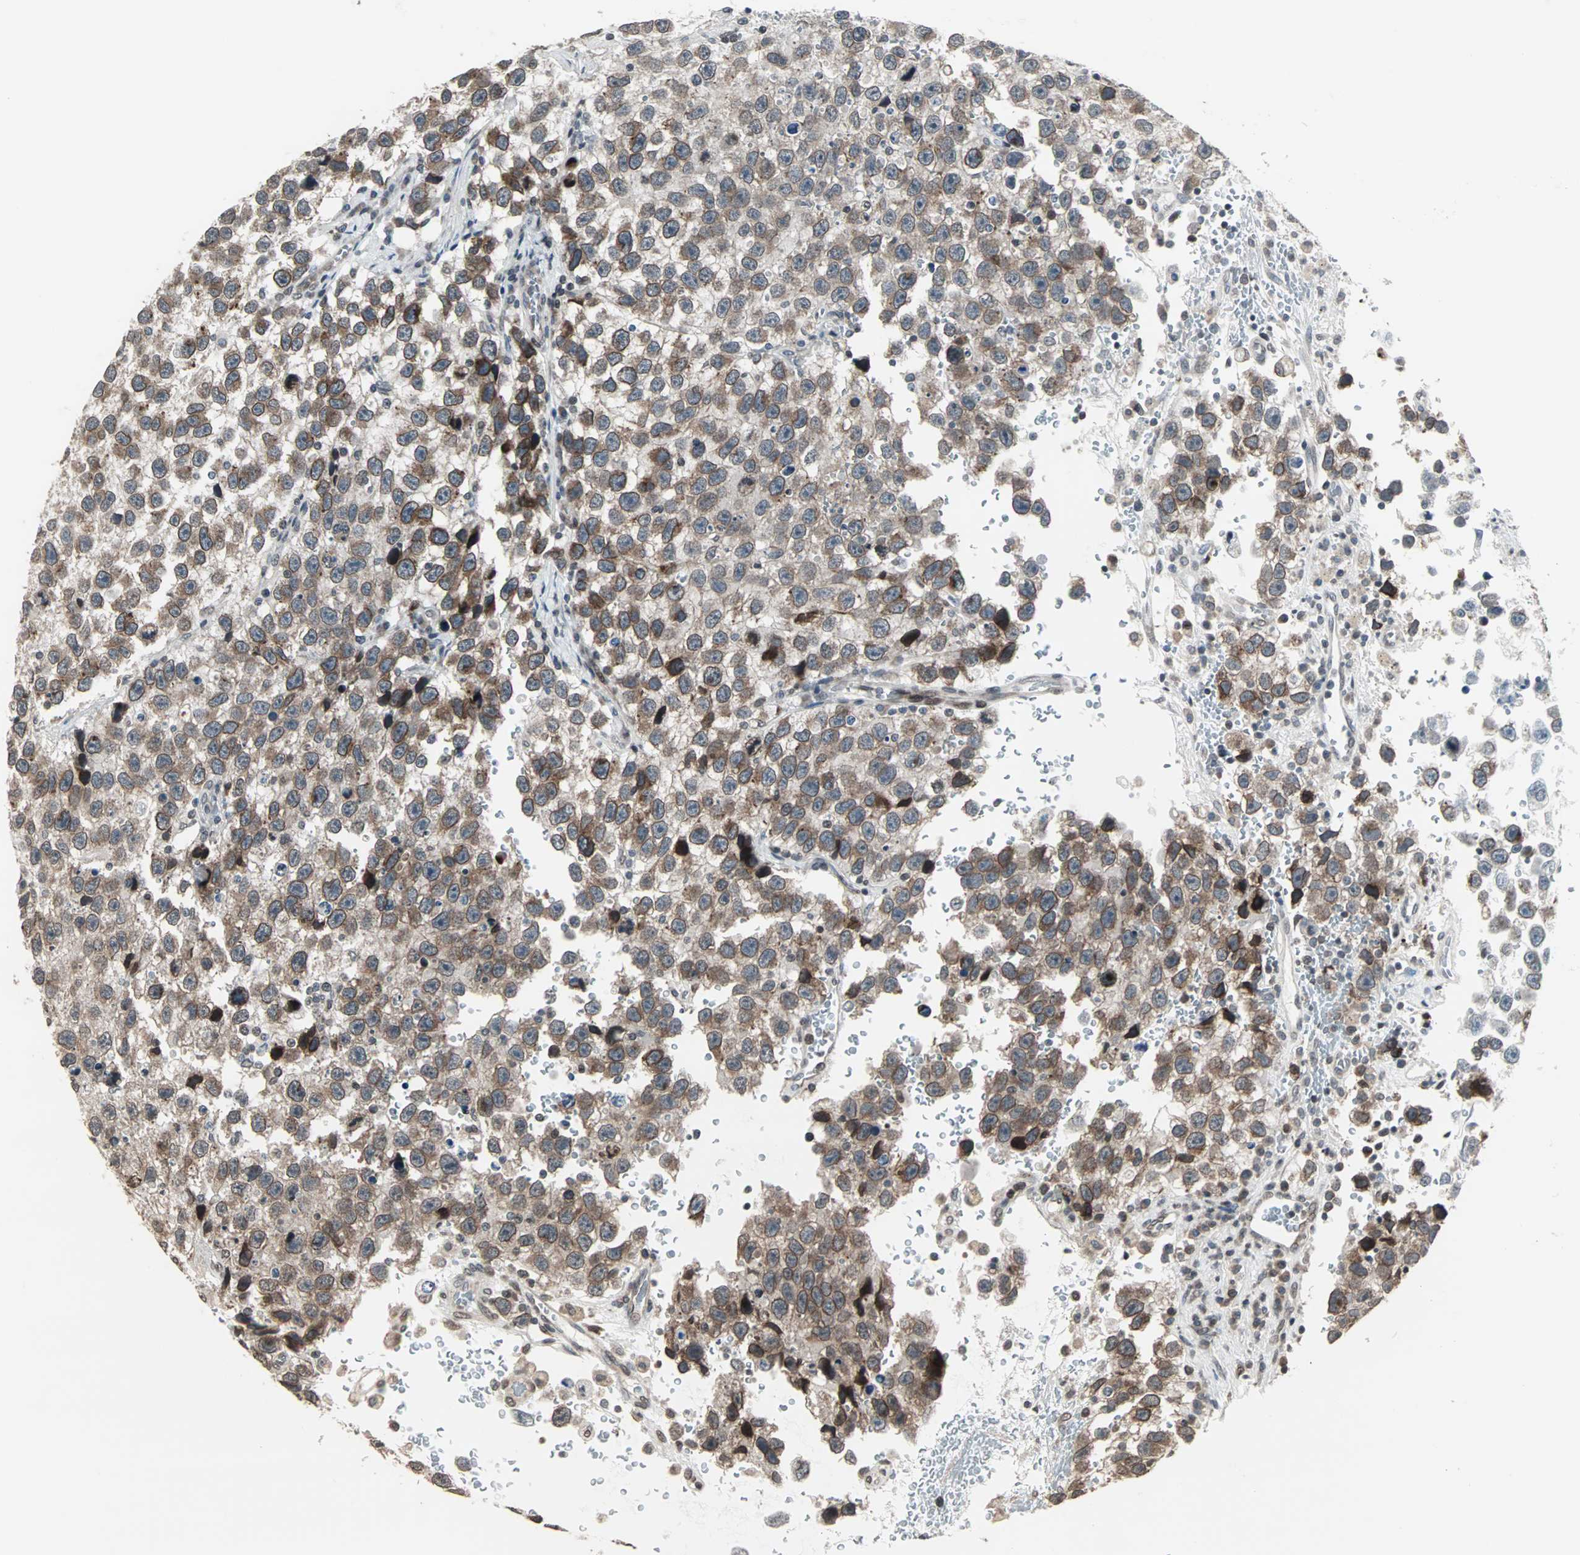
{"staining": {"intensity": "moderate", "quantity": ">75%", "location": "cytoplasmic/membranous,nuclear"}, "tissue": "testis cancer", "cell_type": "Tumor cells", "image_type": "cancer", "snomed": [{"axis": "morphology", "description": "Seminoma, NOS"}, {"axis": "topography", "description": "Testis"}], "caption": "Immunohistochemistry image of testis cancer (seminoma) stained for a protein (brown), which displays medium levels of moderate cytoplasmic/membranous and nuclear staining in about >75% of tumor cells.", "gene": "CBLC", "patient": {"sex": "male", "age": 33}}